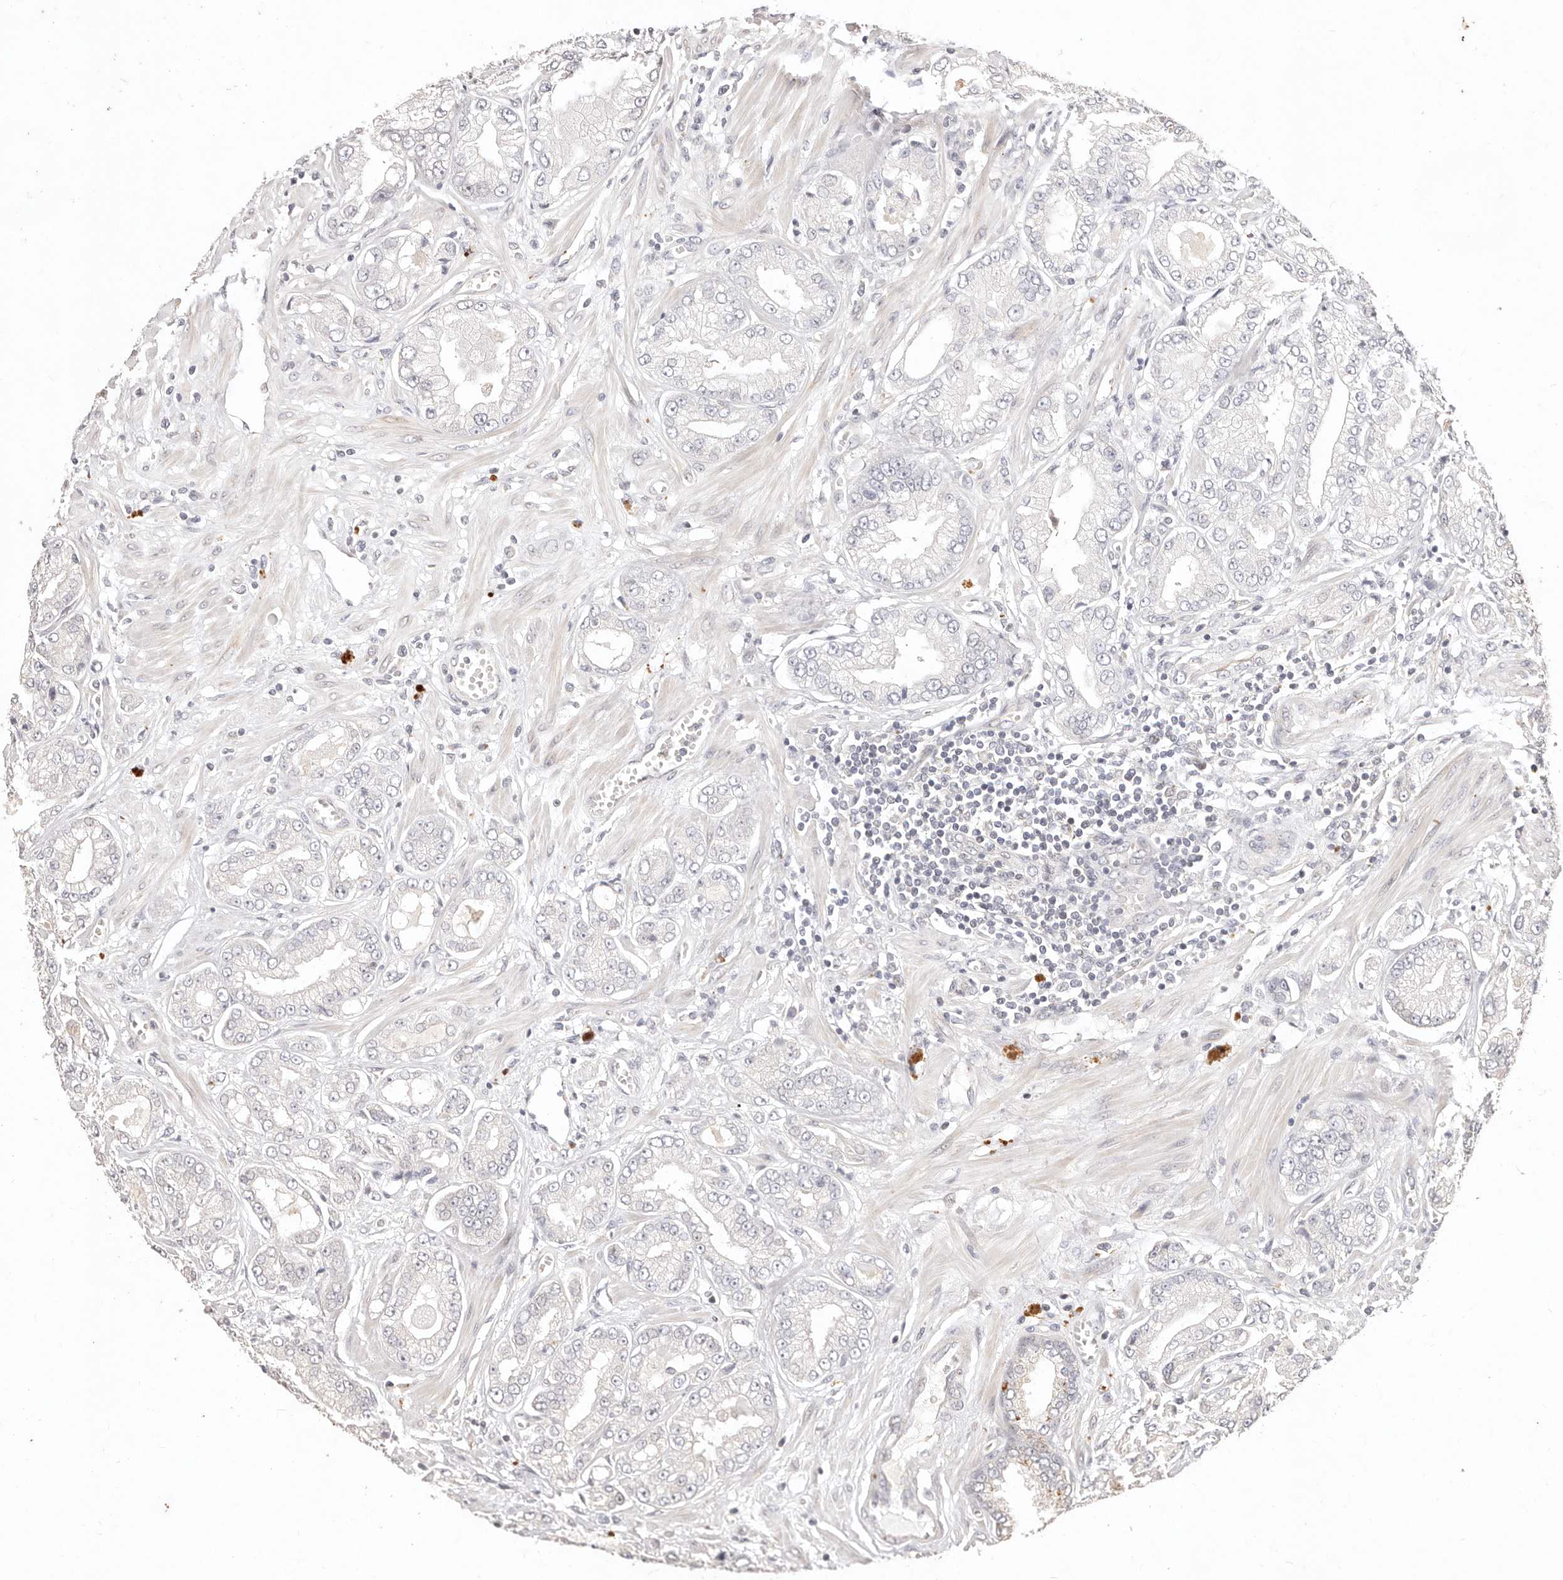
{"staining": {"intensity": "negative", "quantity": "none", "location": "none"}, "tissue": "prostate cancer", "cell_type": "Tumor cells", "image_type": "cancer", "snomed": [{"axis": "morphology", "description": "Adenocarcinoma, Low grade"}, {"axis": "topography", "description": "Prostate"}], "caption": "The photomicrograph shows no staining of tumor cells in low-grade adenocarcinoma (prostate).", "gene": "KIF9", "patient": {"sex": "male", "age": 62}}